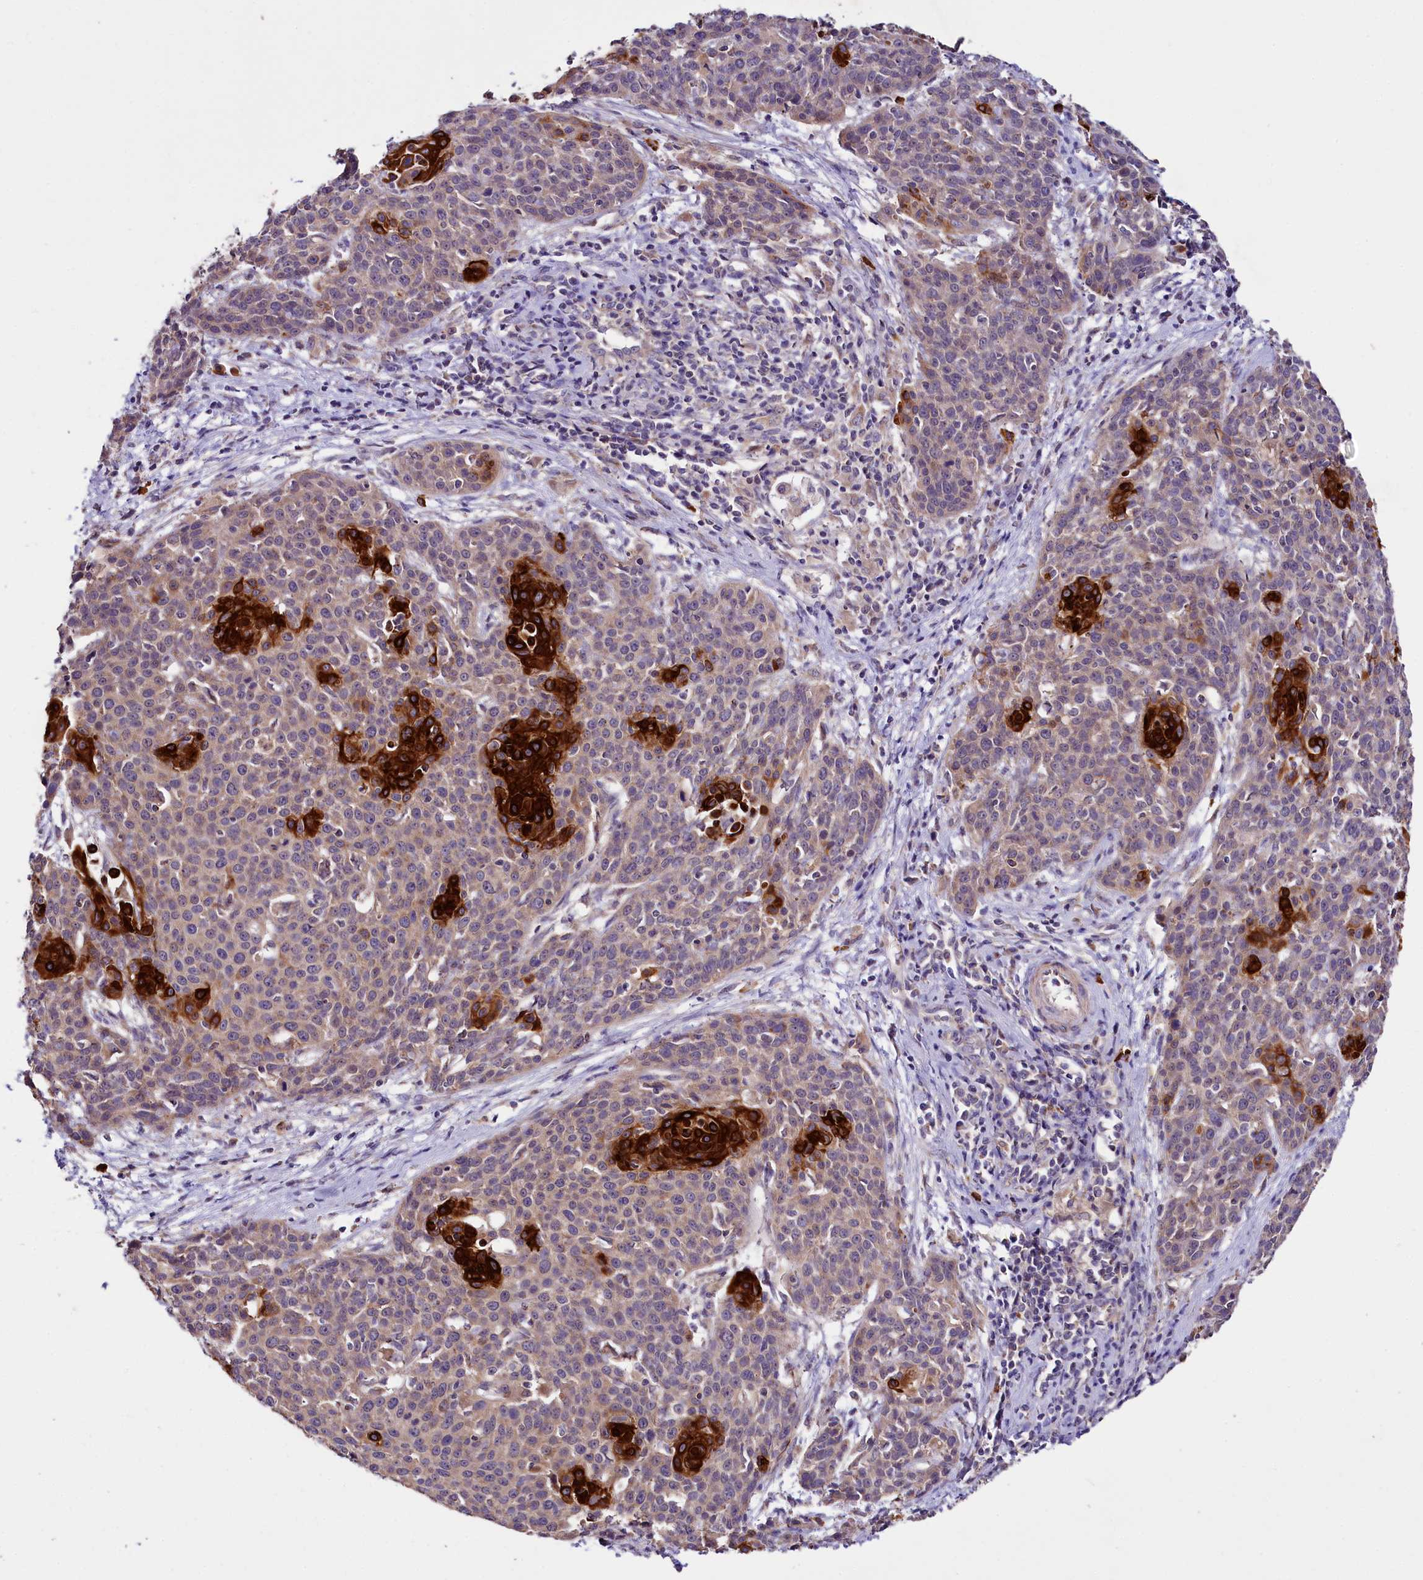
{"staining": {"intensity": "strong", "quantity": "<25%", "location": "cytoplasmic/membranous"}, "tissue": "cervical cancer", "cell_type": "Tumor cells", "image_type": "cancer", "snomed": [{"axis": "morphology", "description": "Squamous cell carcinoma, NOS"}, {"axis": "topography", "description": "Cervix"}], "caption": "About <25% of tumor cells in cervical cancer reveal strong cytoplasmic/membranous protein positivity as visualized by brown immunohistochemical staining.", "gene": "ZNF45", "patient": {"sex": "female", "age": 38}}